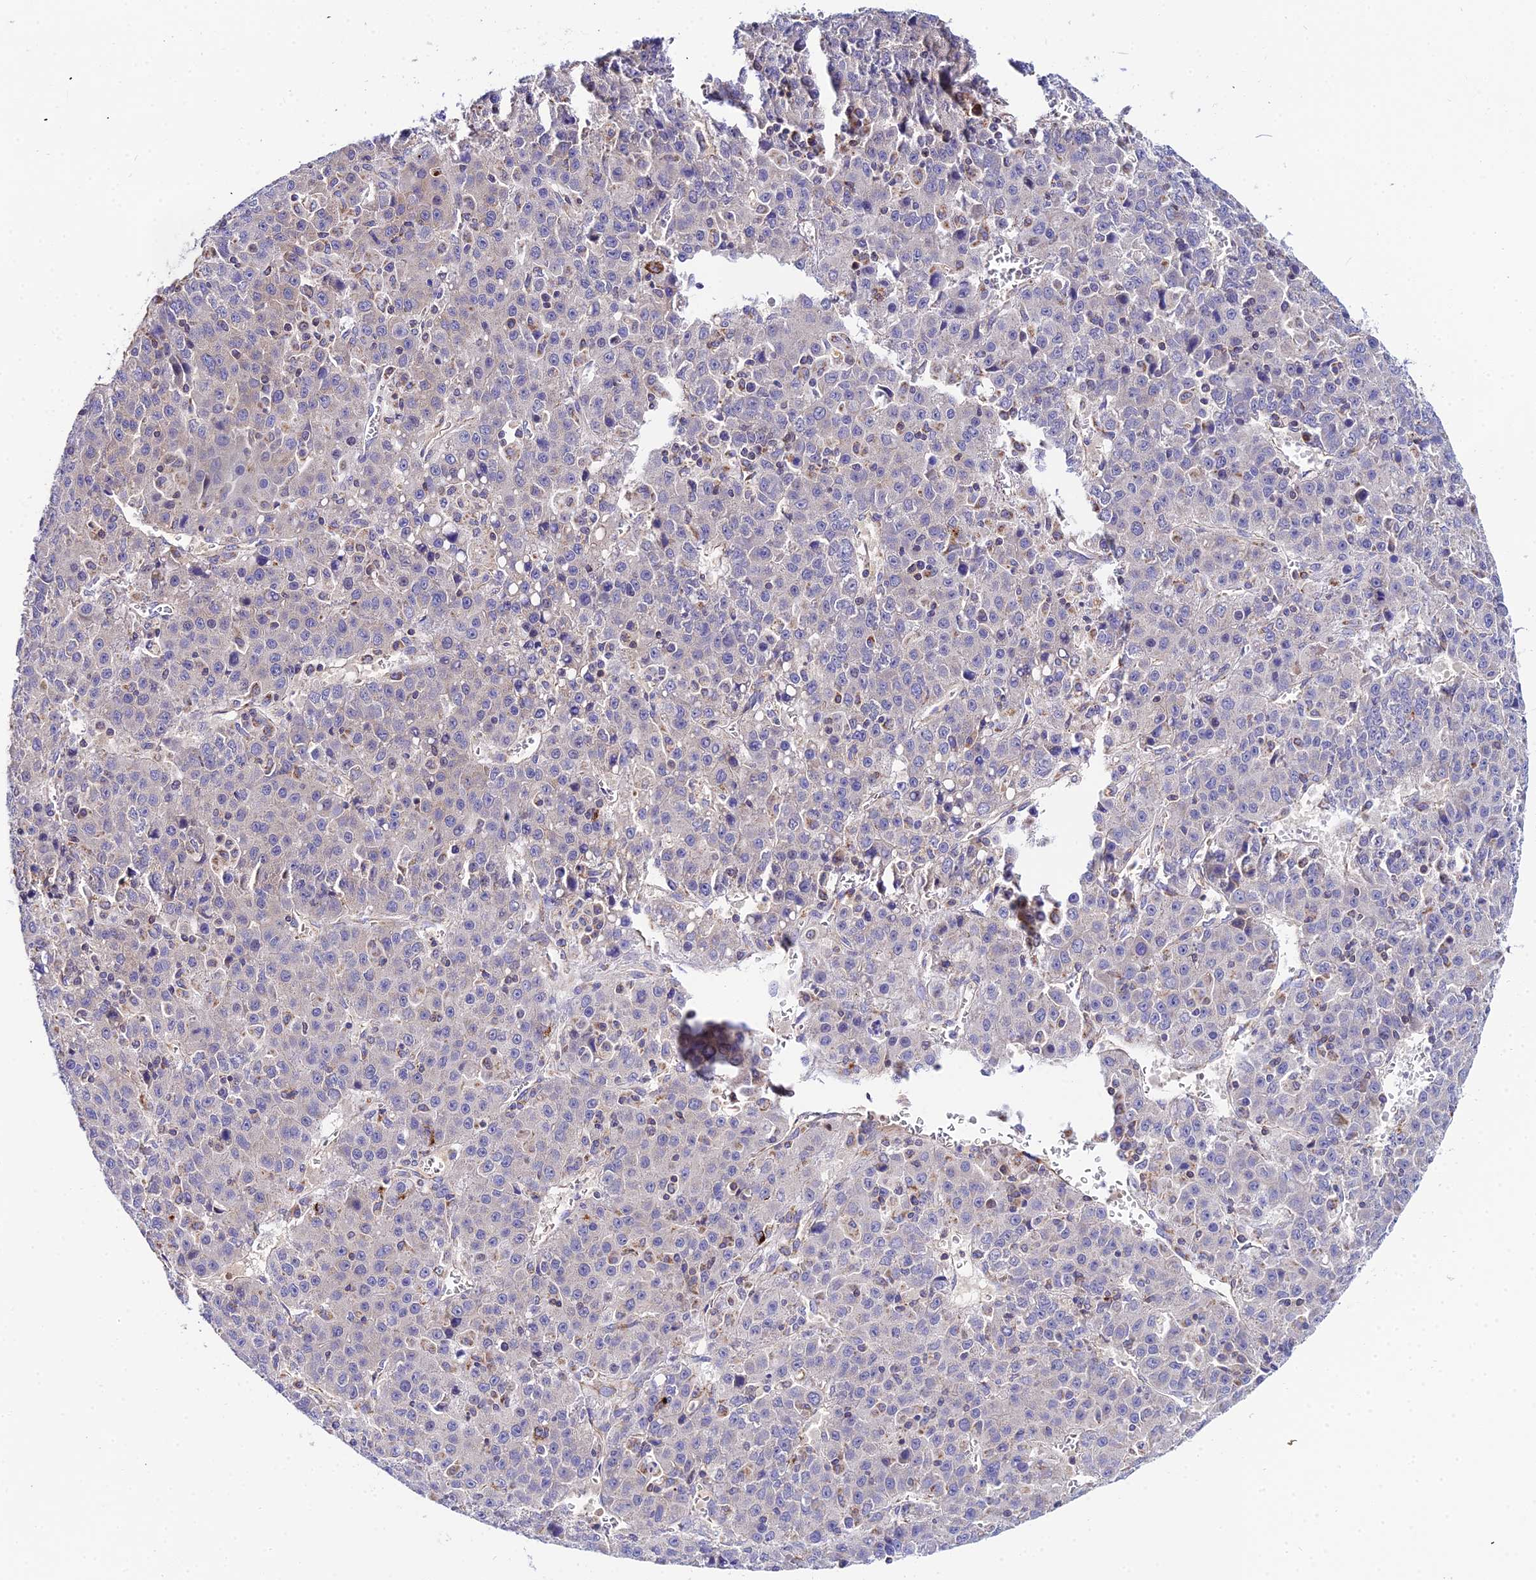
{"staining": {"intensity": "negative", "quantity": "none", "location": "none"}, "tissue": "liver cancer", "cell_type": "Tumor cells", "image_type": "cancer", "snomed": [{"axis": "morphology", "description": "Carcinoma, Hepatocellular, NOS"}, {"axis": "topography", "description": "Liver"}], "caption": "Immunohistochemistry (IHC) image of human hepatocellular carcinoma (liver) stained for a protein (brown), which displays no expression in tumor cells.", "gene": "NIPSNAP3A", "patient": {"sex": "female", "age": 53}}